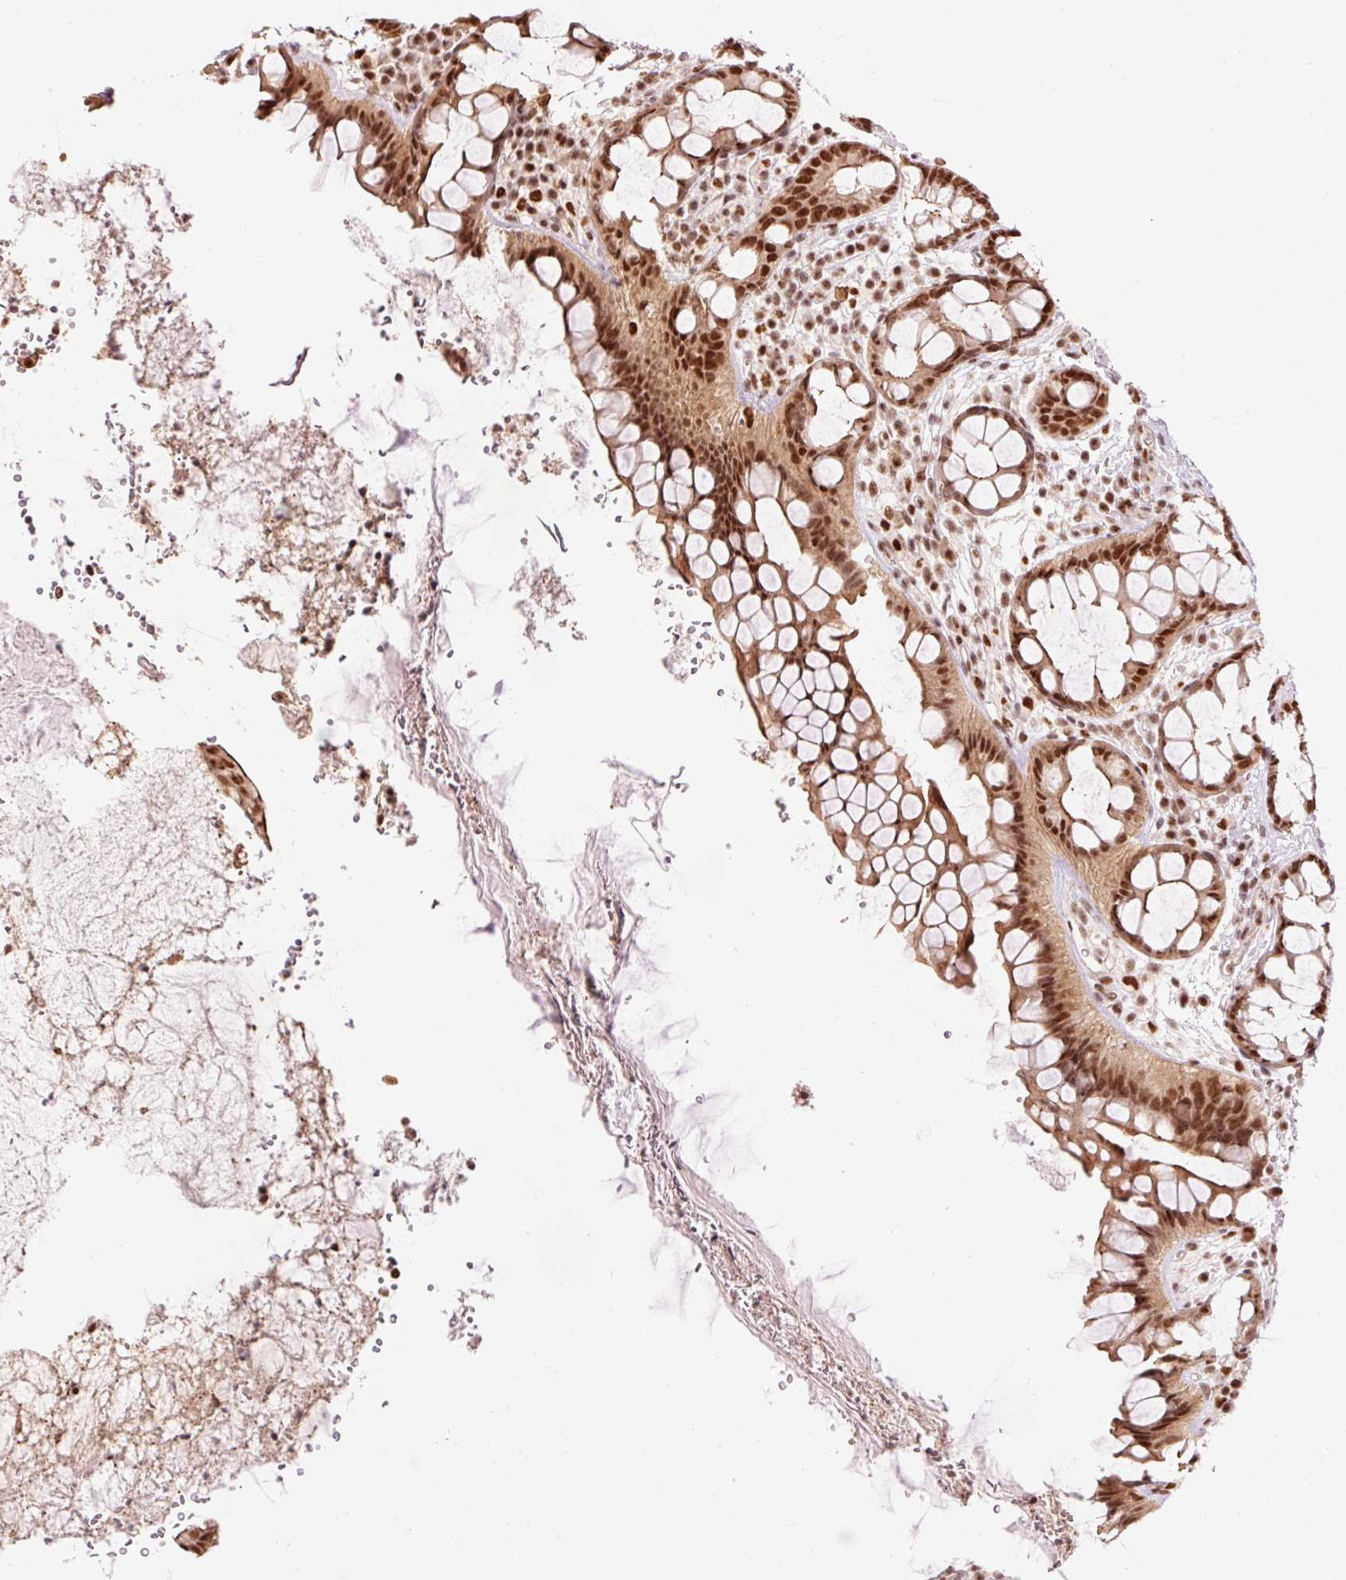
{"staining": {"intensity": "strong", "quantity": ">75%", "location": "cytoplasmic/membranous,nuclear"}, "tissue": "rectum", "cell_type": "Glandular cells", "image_type": "normal", "snomed": [{"axis": "morphology", "description": "Normal tissue, NOS"}, {"axis": "topography", "description": "Rectum"}, {"axis": "topography", "description": "Peripheral nerve tissue"}], "caption": "DAB immunohistochemical staining of unremarkable human rectum shows strong cytoplasmic/membranous,nuclear protein expression in about >75% of glandular cells.", "gene": "ZBTB44", "patient": {"sex": "female", "age": 69}}